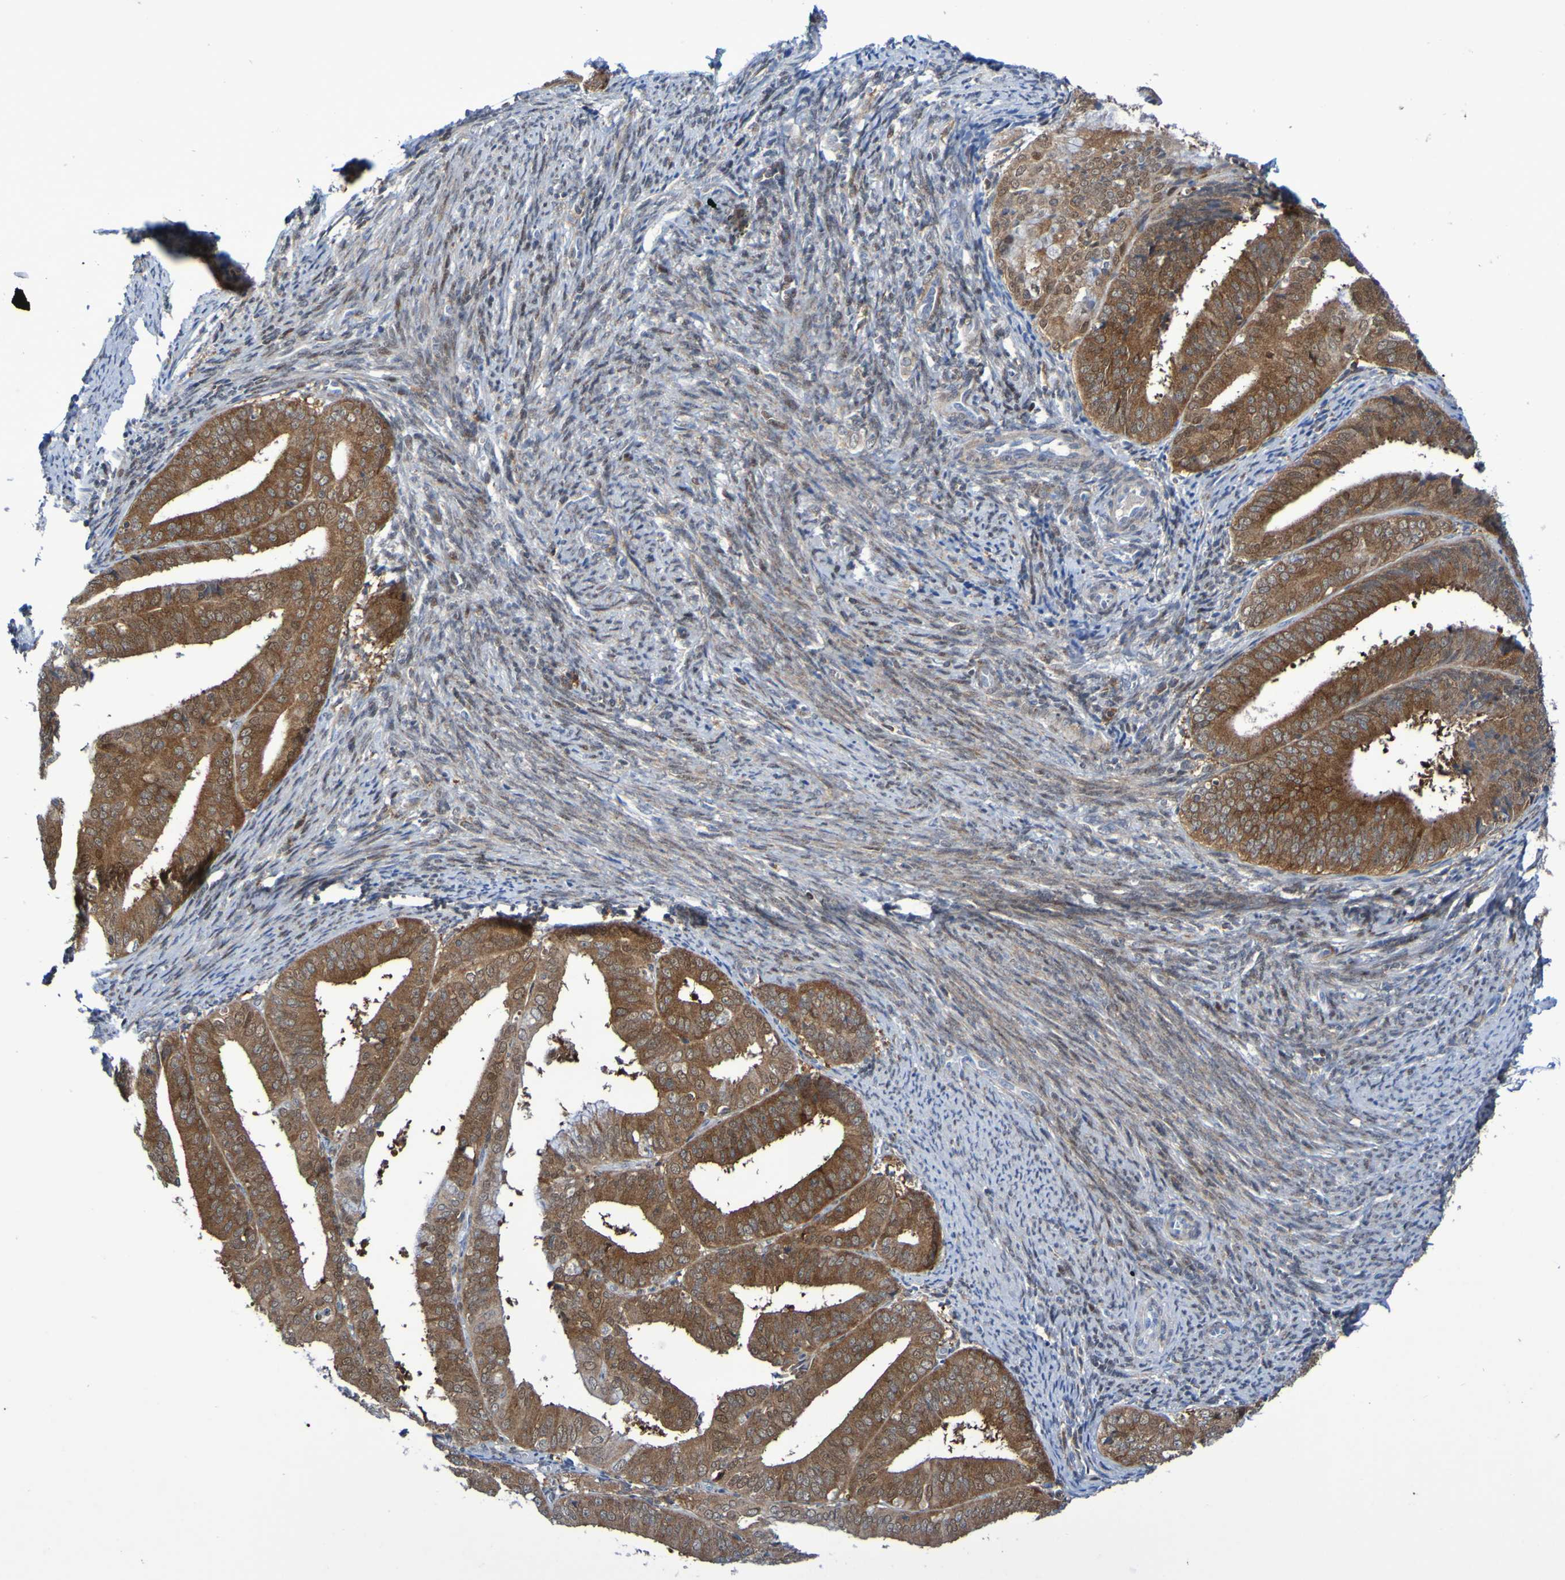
{"staining": {"intensity": "strong", "quantity": ">75%", "location": "cytoplasmic/membranous"}, "tissue": "endometrial cancer", "cell_type": "Tumor cells", "image_type": "cancer", "snomed": [{"axis": "morphology", "description": "Adenocarcinoma, NOS"}, {"axis": "topography", "description": "Endometrium"}], "caption": "This image shows immunohistochemistry staining of human endometrial cancer, with high strong cytoplasmic/membranous expression in approximately >75% of tumor cells.", "gene": "ATIC", "patient": {"sex": "female", "age": 63}}